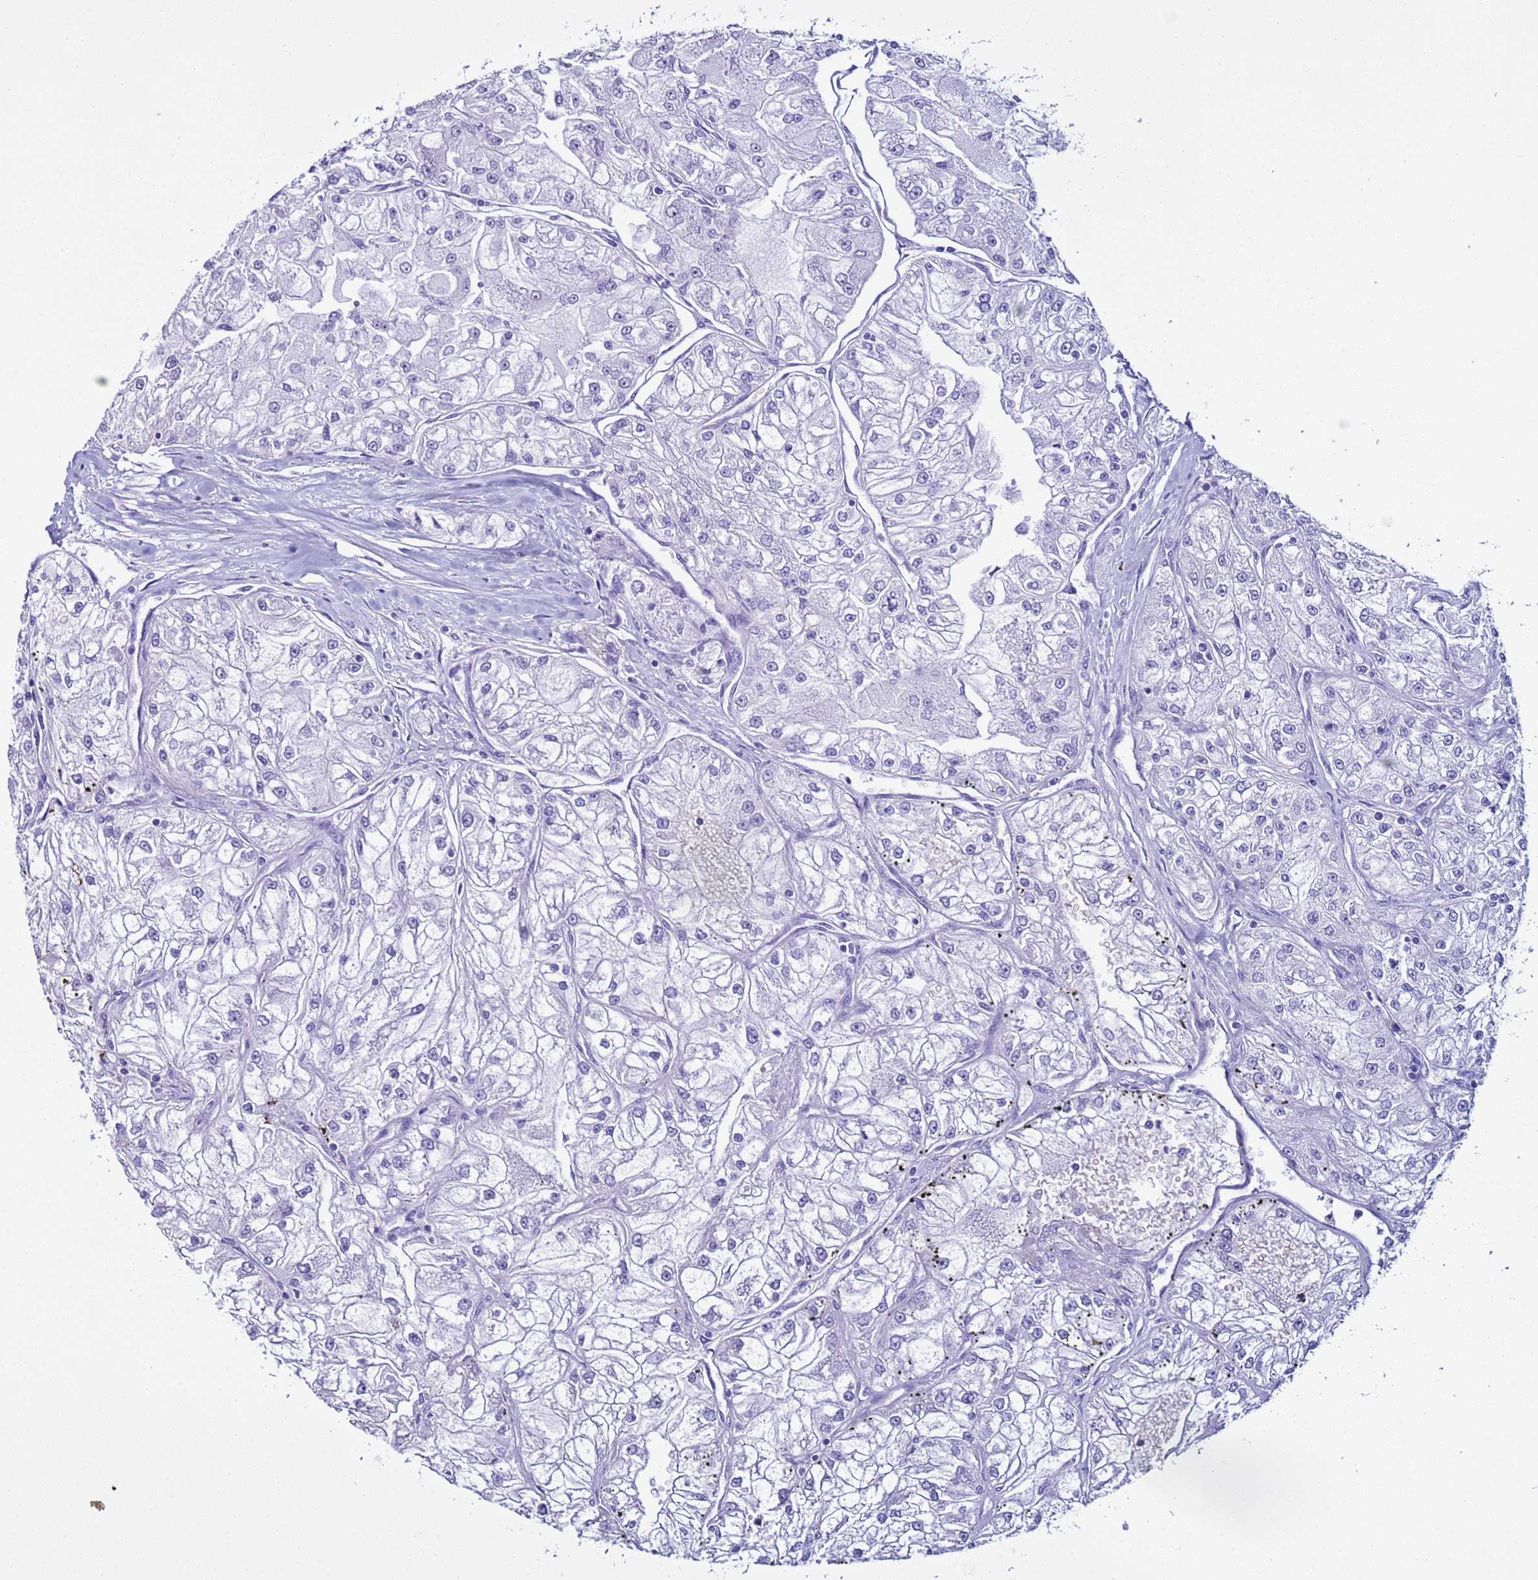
{"staining": {"intensity": "negative", "quantity": "none", "location": "none"}, "tissue": "renal cancer", "cell_type": "Tumor cells", "image_type": "cancer", "snomed": [{"axis": "morphology", "description": "Adenocarcinoma, NOS"}, {"axis": "topography", "description": "Kidney"}], "caption": "Immunohistochemical staining of renal cancer exhibits no significant positivity in tumor cells.", "gene": "LCMT1", "patient": {"sex": "female", "age": 72}}